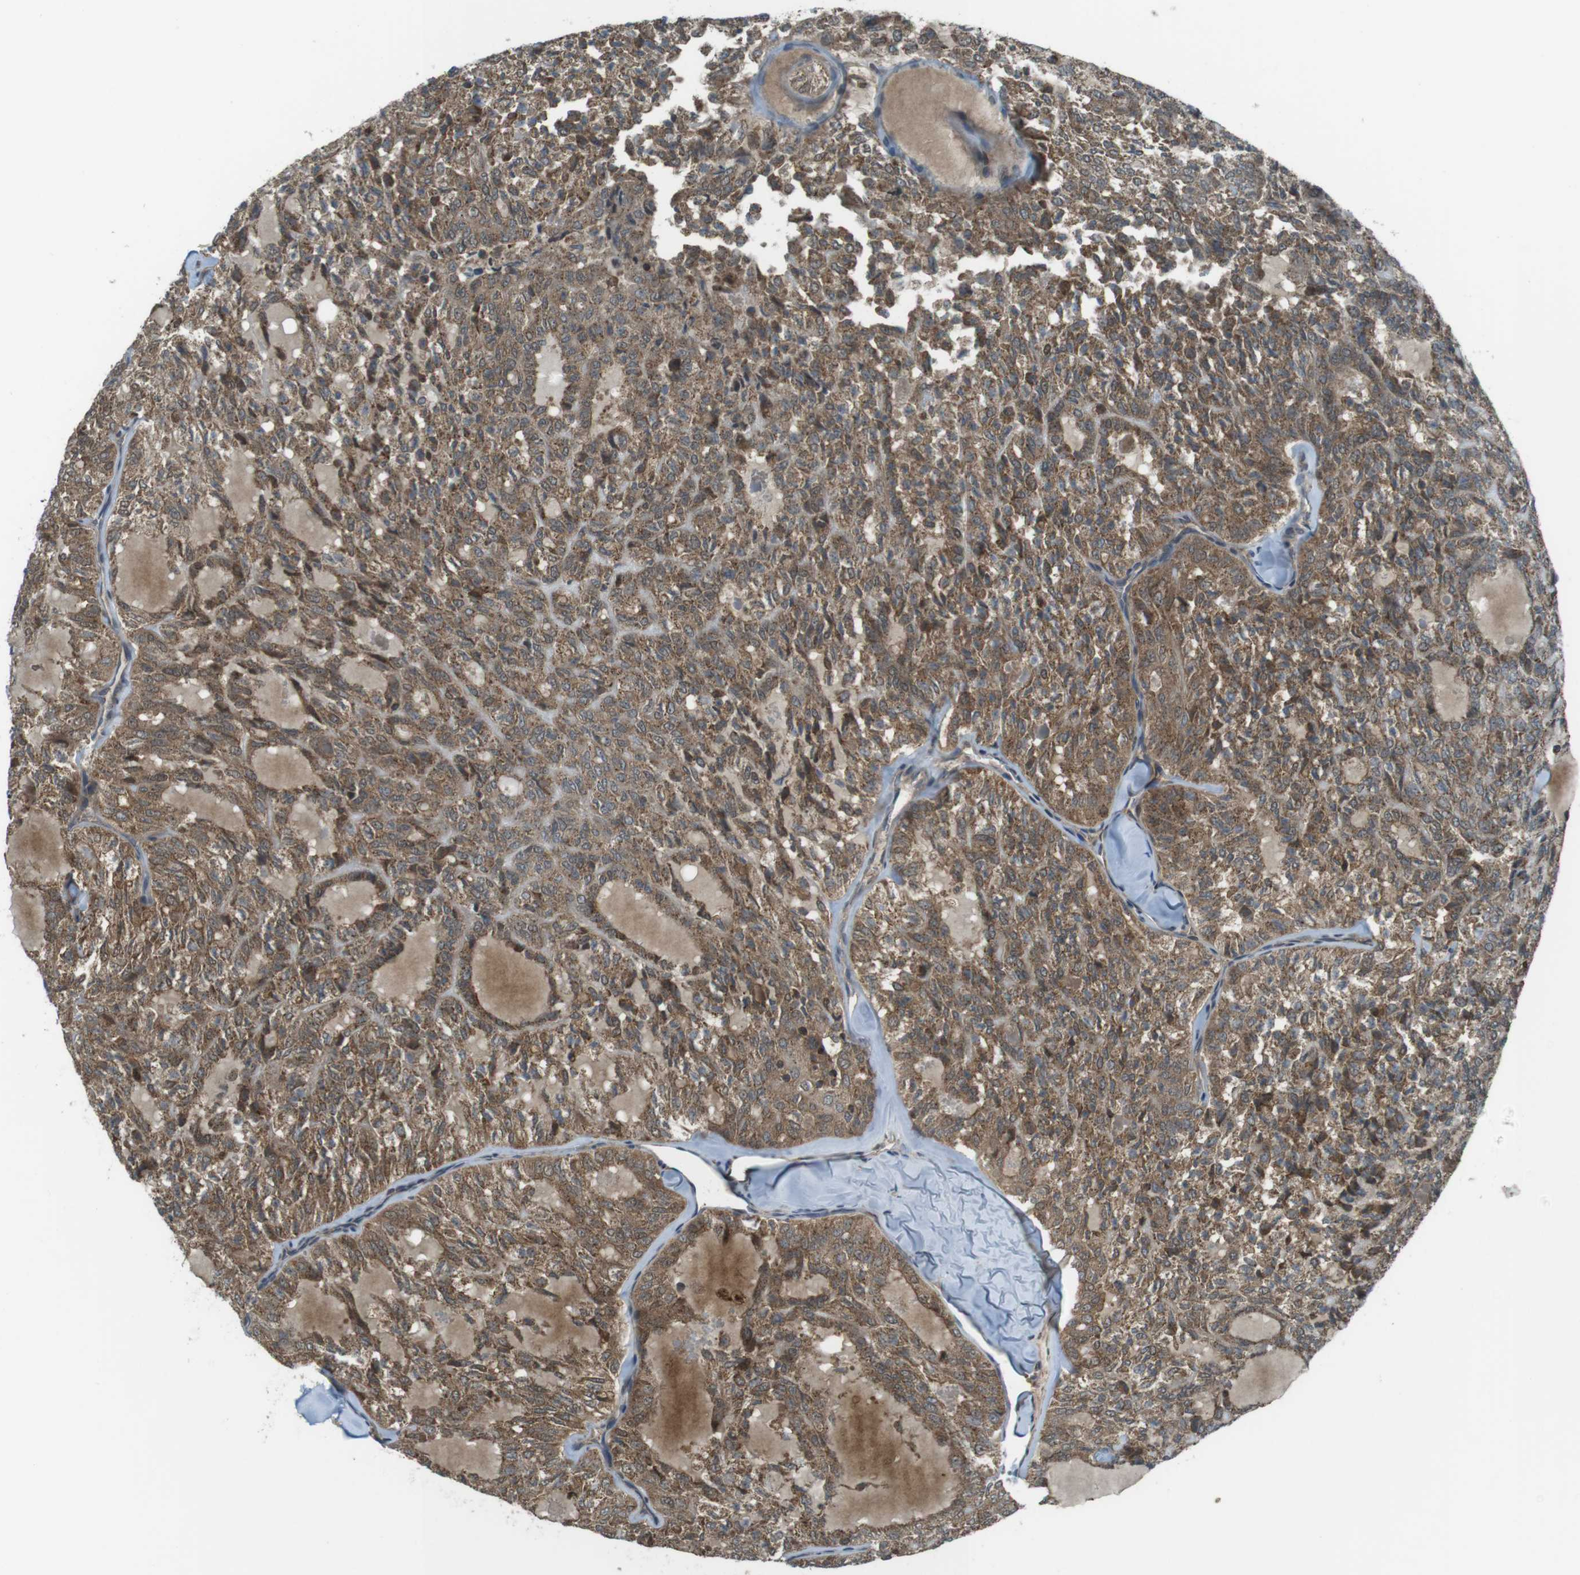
{"staining": {"intensity": "moderate", "quantity": ">75%", "location": "cytoplasmic/membranous"}, "tissue": "thyroid cancer", "cell_type": "Tumor cells", "image_type": "cancer", "snomed": [{"axis": "morphology", "description": "Follicular adenoma carcinoma, NOS"}, {"axis": "topography", "description": "Thyroid gland"}], "caption": "Immunohistochemical staining of human follicular adenoma carcinoma (thyroid) displays moderate cytoplasmic/membranous protein expression in approximately >75% of tumor cells. (IHC, brightfield microscopy, high magnification).", "gene": "LRRC3B", "patient": {"sex": "male", "age": 75}}